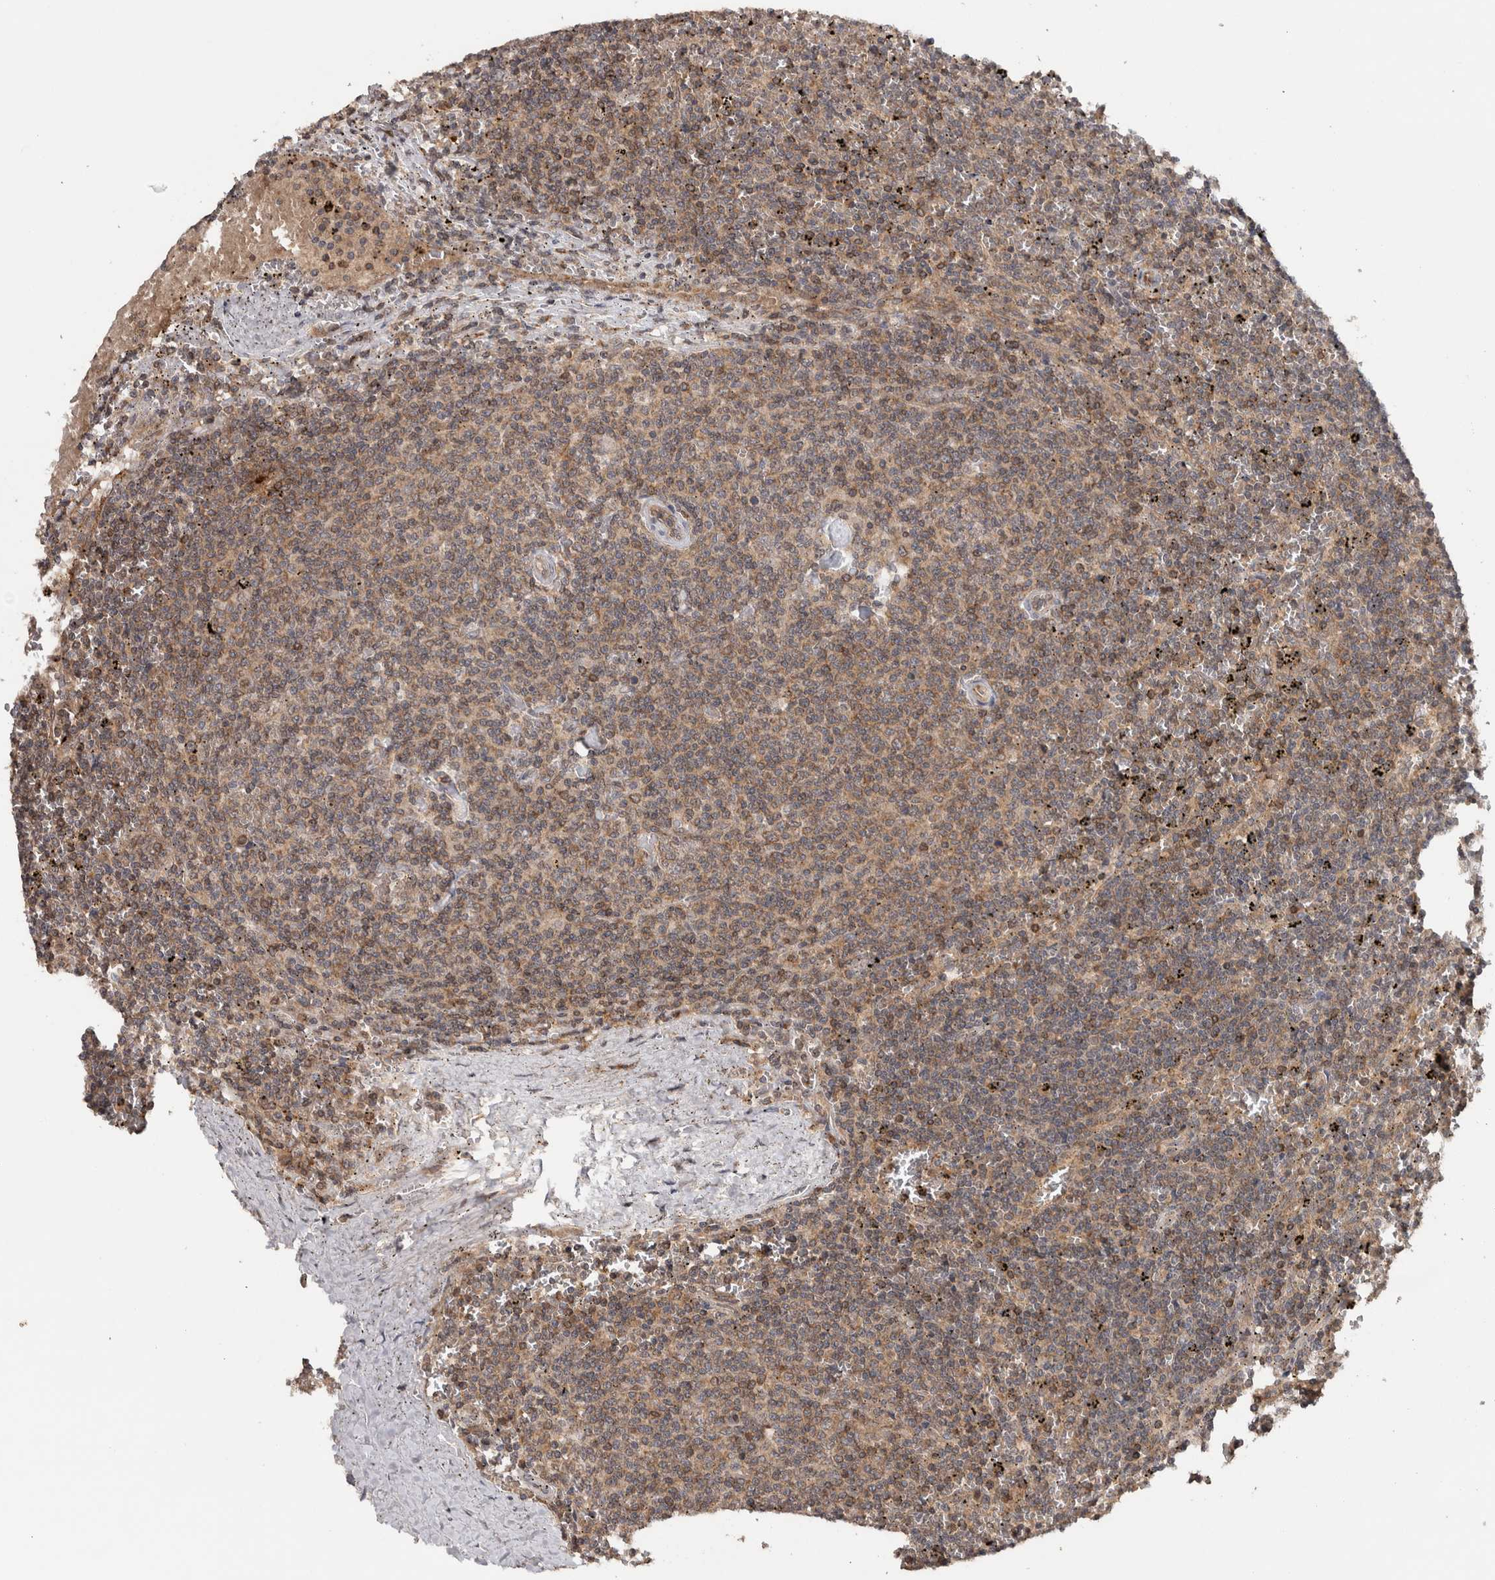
{"staining": {"intensity": "weak", "quantity": ">75%", "location": "cytoplasmic/membranous"}, "tissue": "lymphoma", "cell_type": "Tumor cells", "image_type": "cancer", "snomed": [{"axis": "morphology", "description": "Malignant lymphoma, non-Hodgkin's type, Low grade"}, {"axis": "topography", "description": "Spleen"}], "caption": "The micrograph reveals immunohistochemical staining of lymphoma. There is weak cytoplasmic/membranous expression is present in approximately >75% of tumor cells. (DAB (3,3'-diaminobenzidine) IHC, brown staining for protein, blue staining for nuclei).", "gene": "HMOX2", "patient": {"sex": "female", "age": 50}}